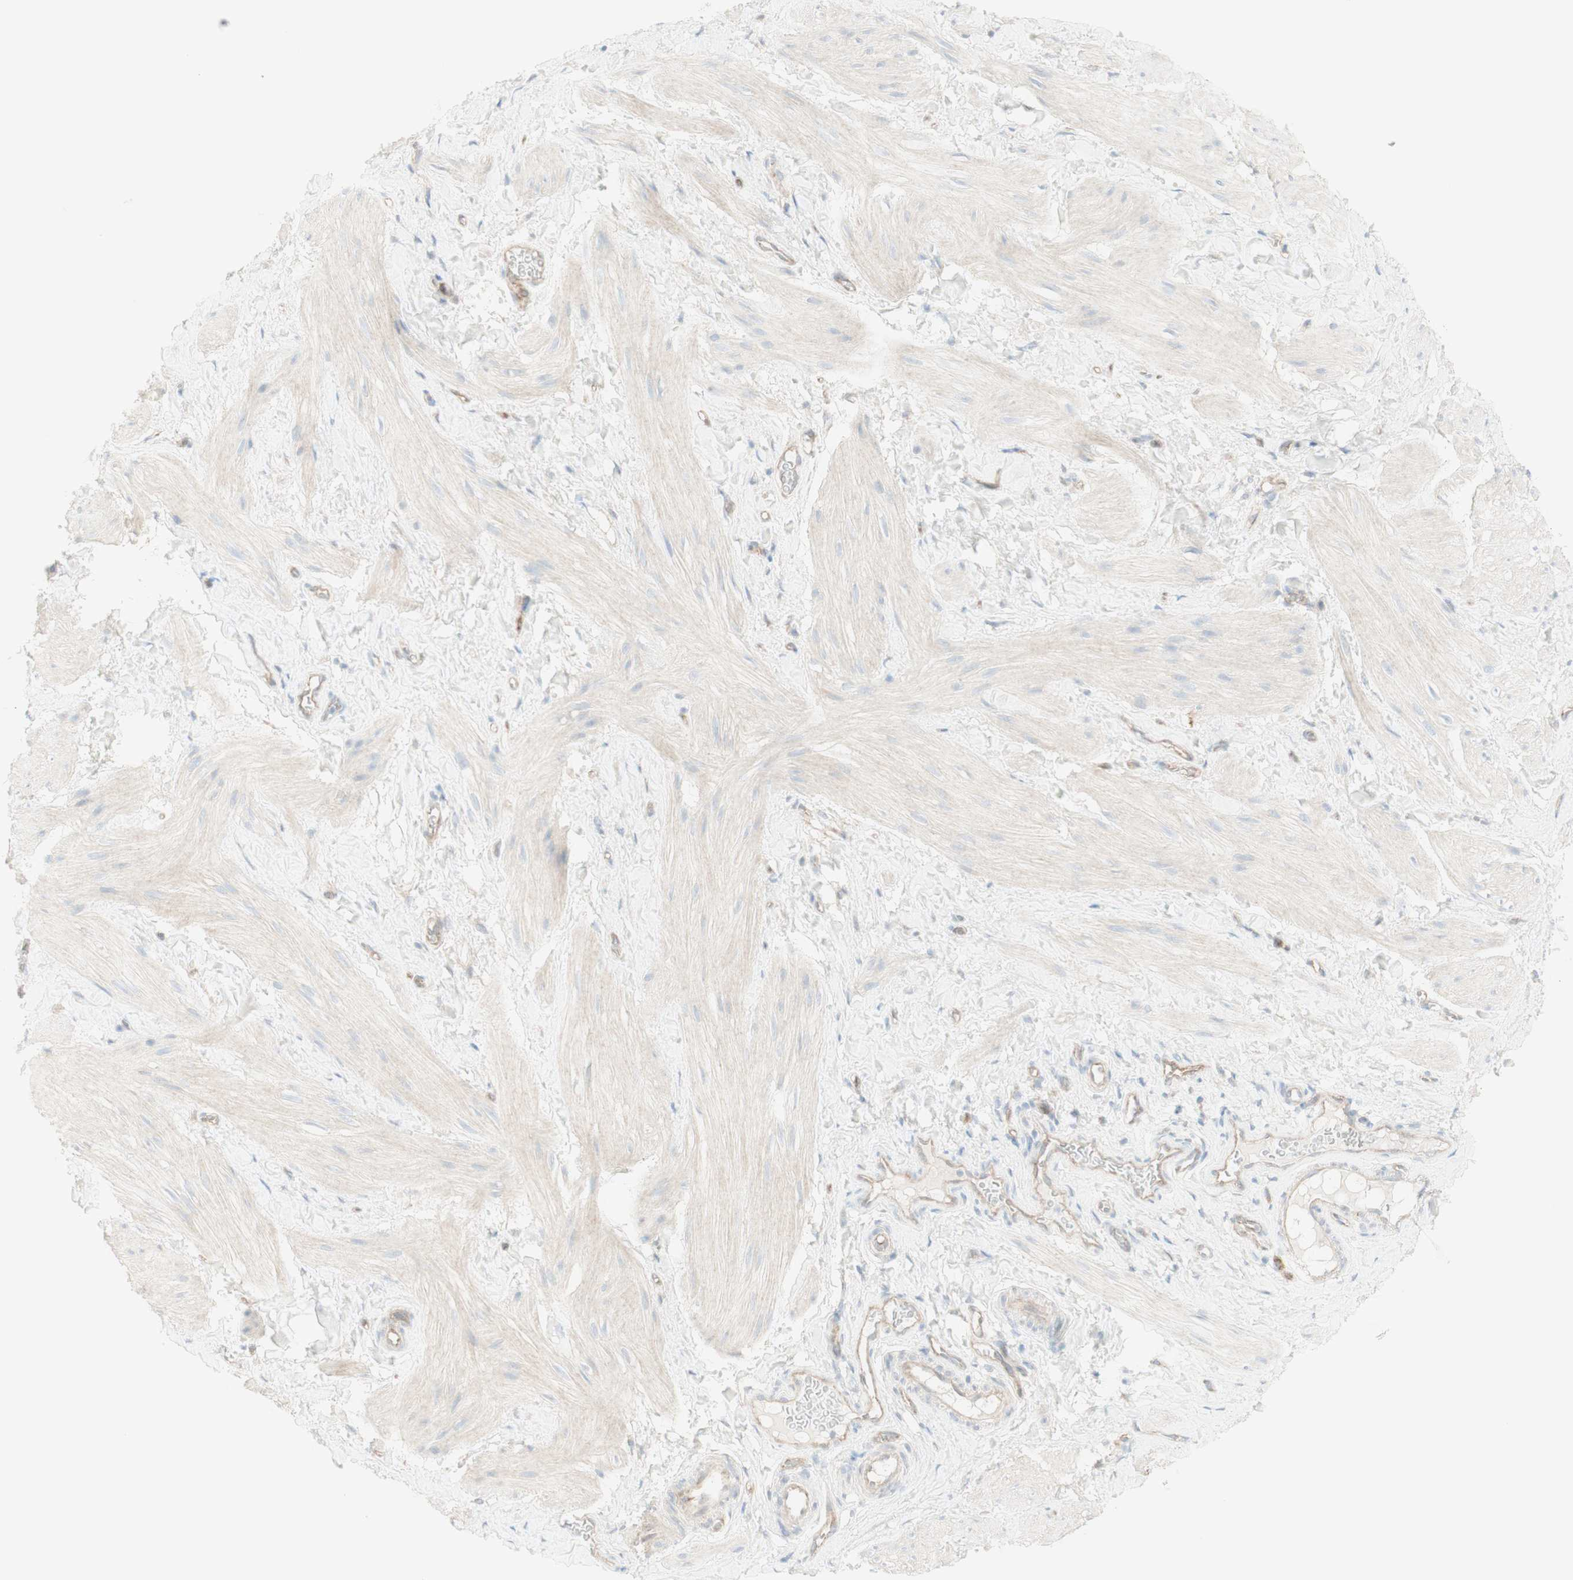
{"staining": {"intensity": "weak", "quantity": "25%-75%", "location": "cytoplasmic/membranous"}, "tissue": "smooth muscle", "cell_type": "Smooth muscle cells", "image_type": "normal", "snomed": [{"axis": "morphology", "description": "Normal tissue, NOS"}, {"axis": "topography", "description": "Smooth muscle"}], "caption": "Protein expression analysis of benign smooth muscle reveals weak cytoplasmic/membranous staining in approximately 25%-75% of smooth muscle cells. The staining is performed using DAB (3,3'-diaminobenzidine) brown chromogen to label protein expression. The nuclei are counter-stained blue using hematoxylin.", "gene": "MYO6", "patient": {"sex": "male", "age": 16}}